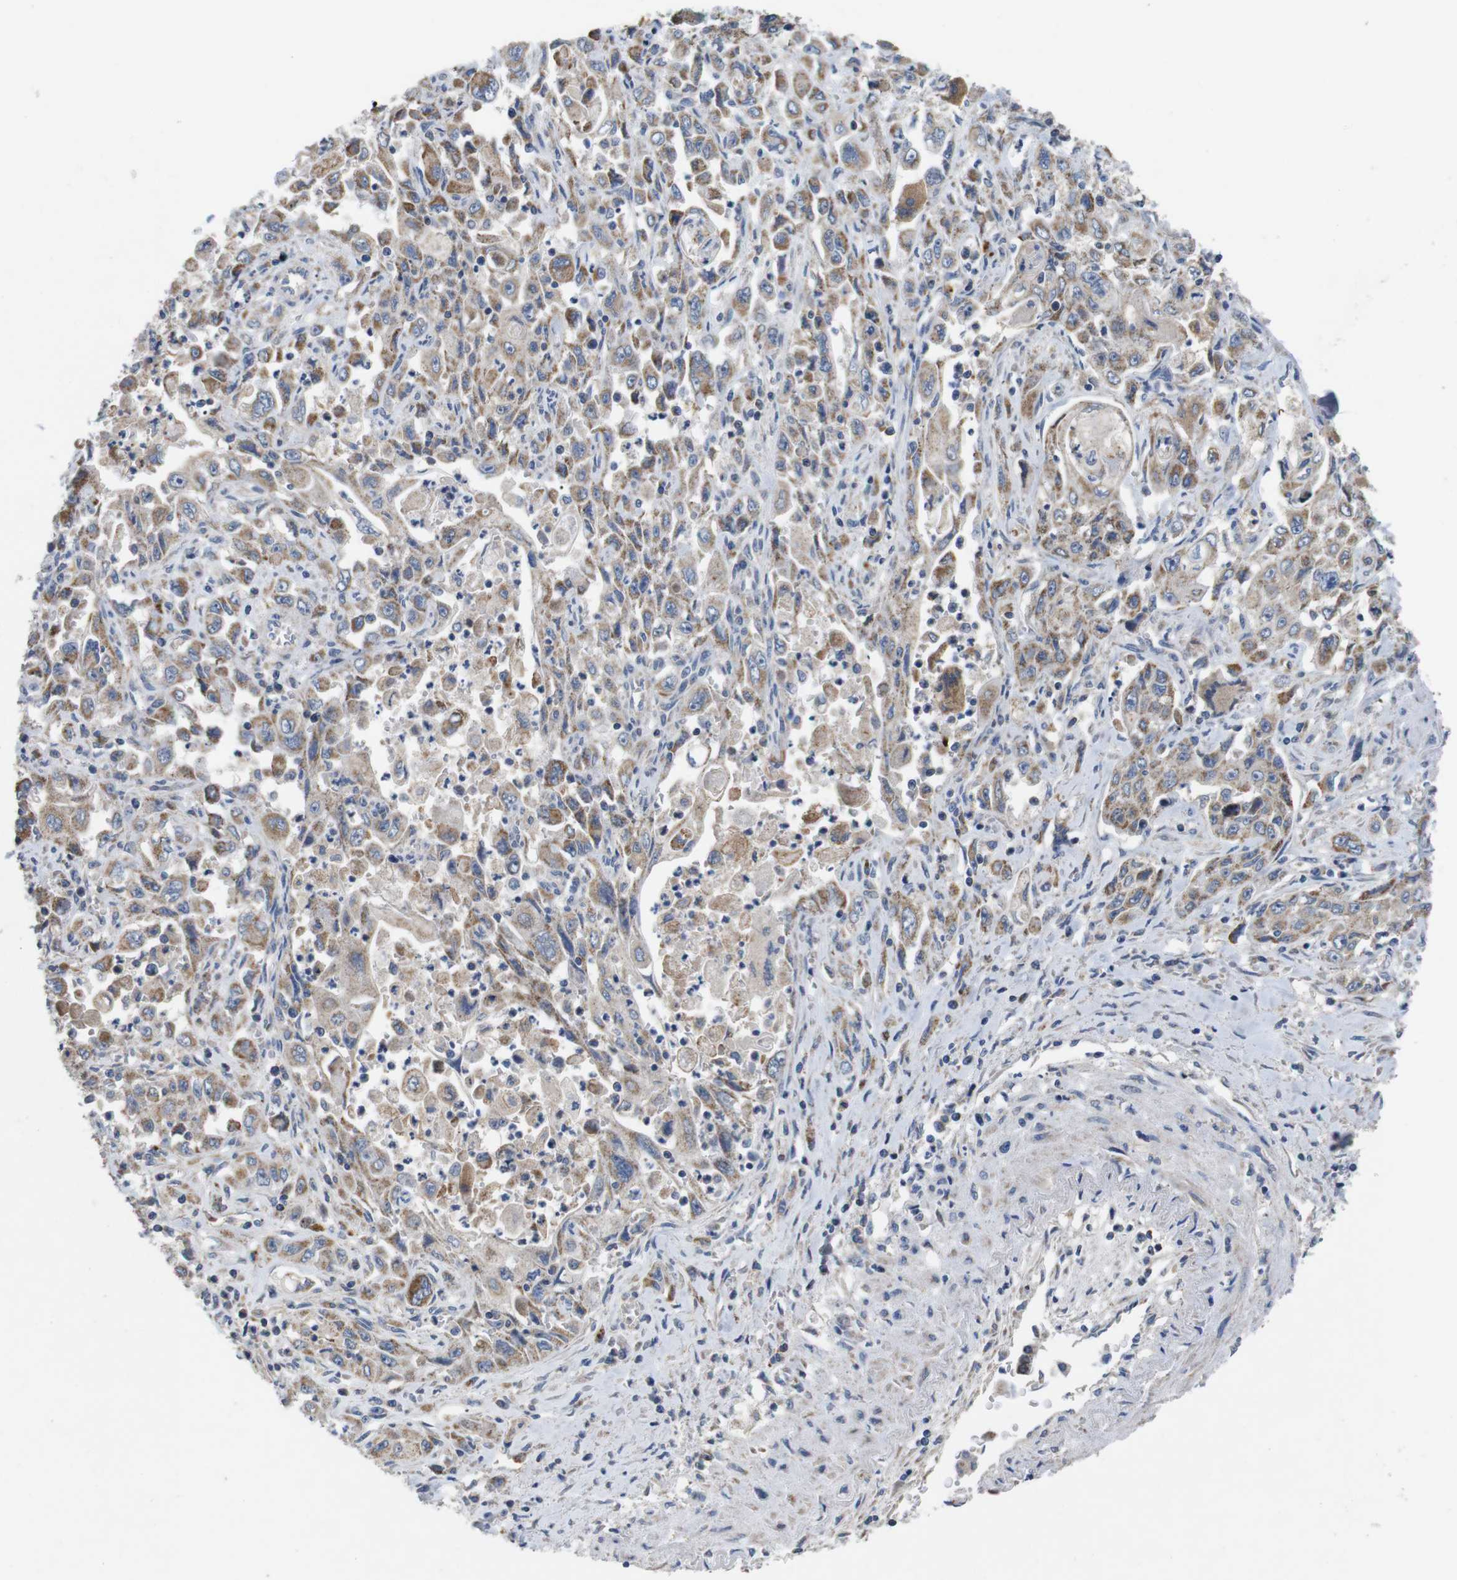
{"staining": {"intensity": "moderate", "quantity": ">75%", "location": "cytoplasmic/membranous"}, "tissue": "pancreatic cancer", "cell_type": "Tumor cells", "image_type": "cancer", "snomed": [{"axis": "morphology", "description": "Adenocarcinoma, NOS"}, {"axis": "topography", "description": "Pancreas"}], "caption": "IHC staining of pancreatic cancer (adenocarcinoma), which shows medium levels of moderate cytoplasmic/membranous staining in about >75% of tumor cells indicating moderate cytoplasmic/membranous protein staining. The staining was performed using DAB (brown) for protein detection and nuclei were counterstained in hematoxylin (blue).", "gene": "F2RL1", "patient": {"sex": "male", "age": 70}}